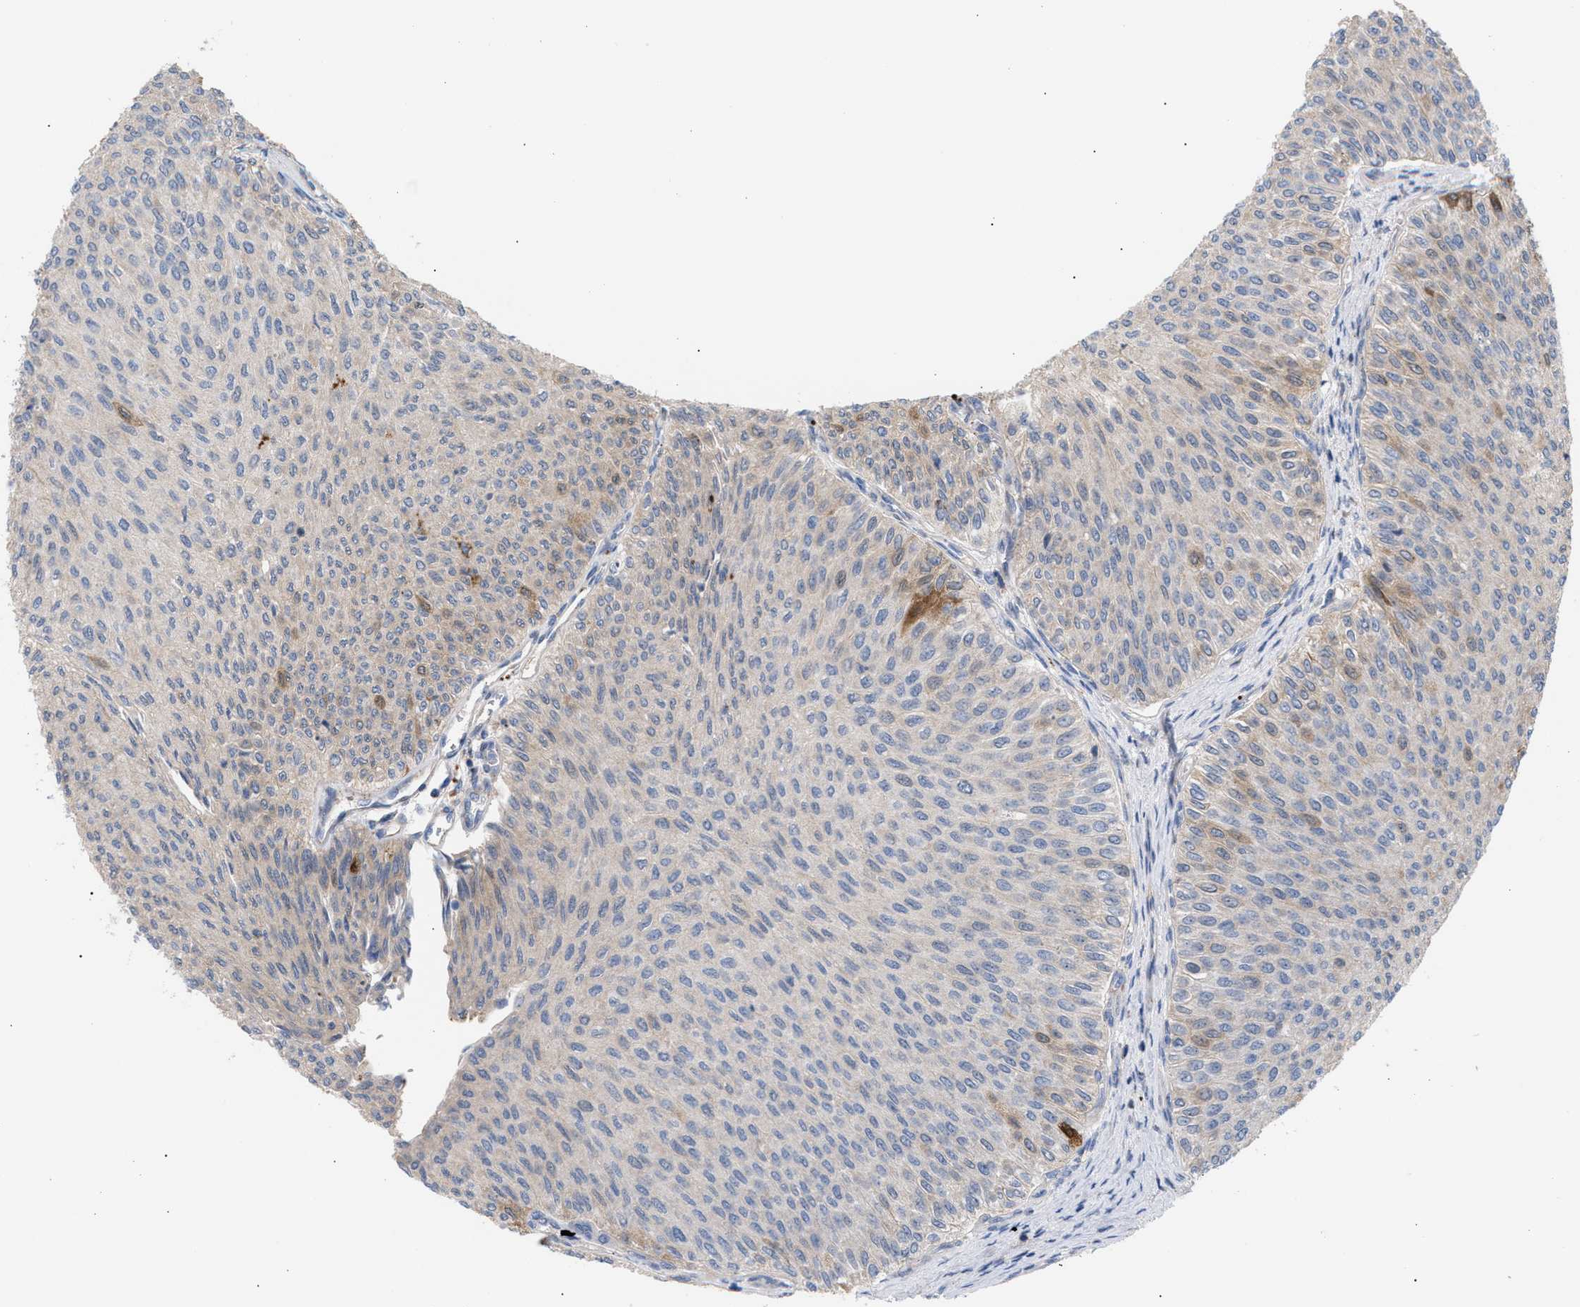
{"staining": {"intensity": "moderate", "quantity": "<25%", "location": "cytoplasmic/membranous"}, "tissue": "urothelial cancer", "cell_type": "Tumor cells", "image_type": "cancer", "snomed": [{"axis": "morphology", "description": "Urothelial carcinoma, Low grade"}, {"axis": "topography", "description": "Urinary bladder"}], "caption": "Immunohistochemical staining of human low-grade urothelial carcinoma exhibits moderate cytoplasmic/membranous protein positivity in approximately <25% of tumor cells.", "gene": "MBTD1", "patient": {"sex": "male", "age": 78}}